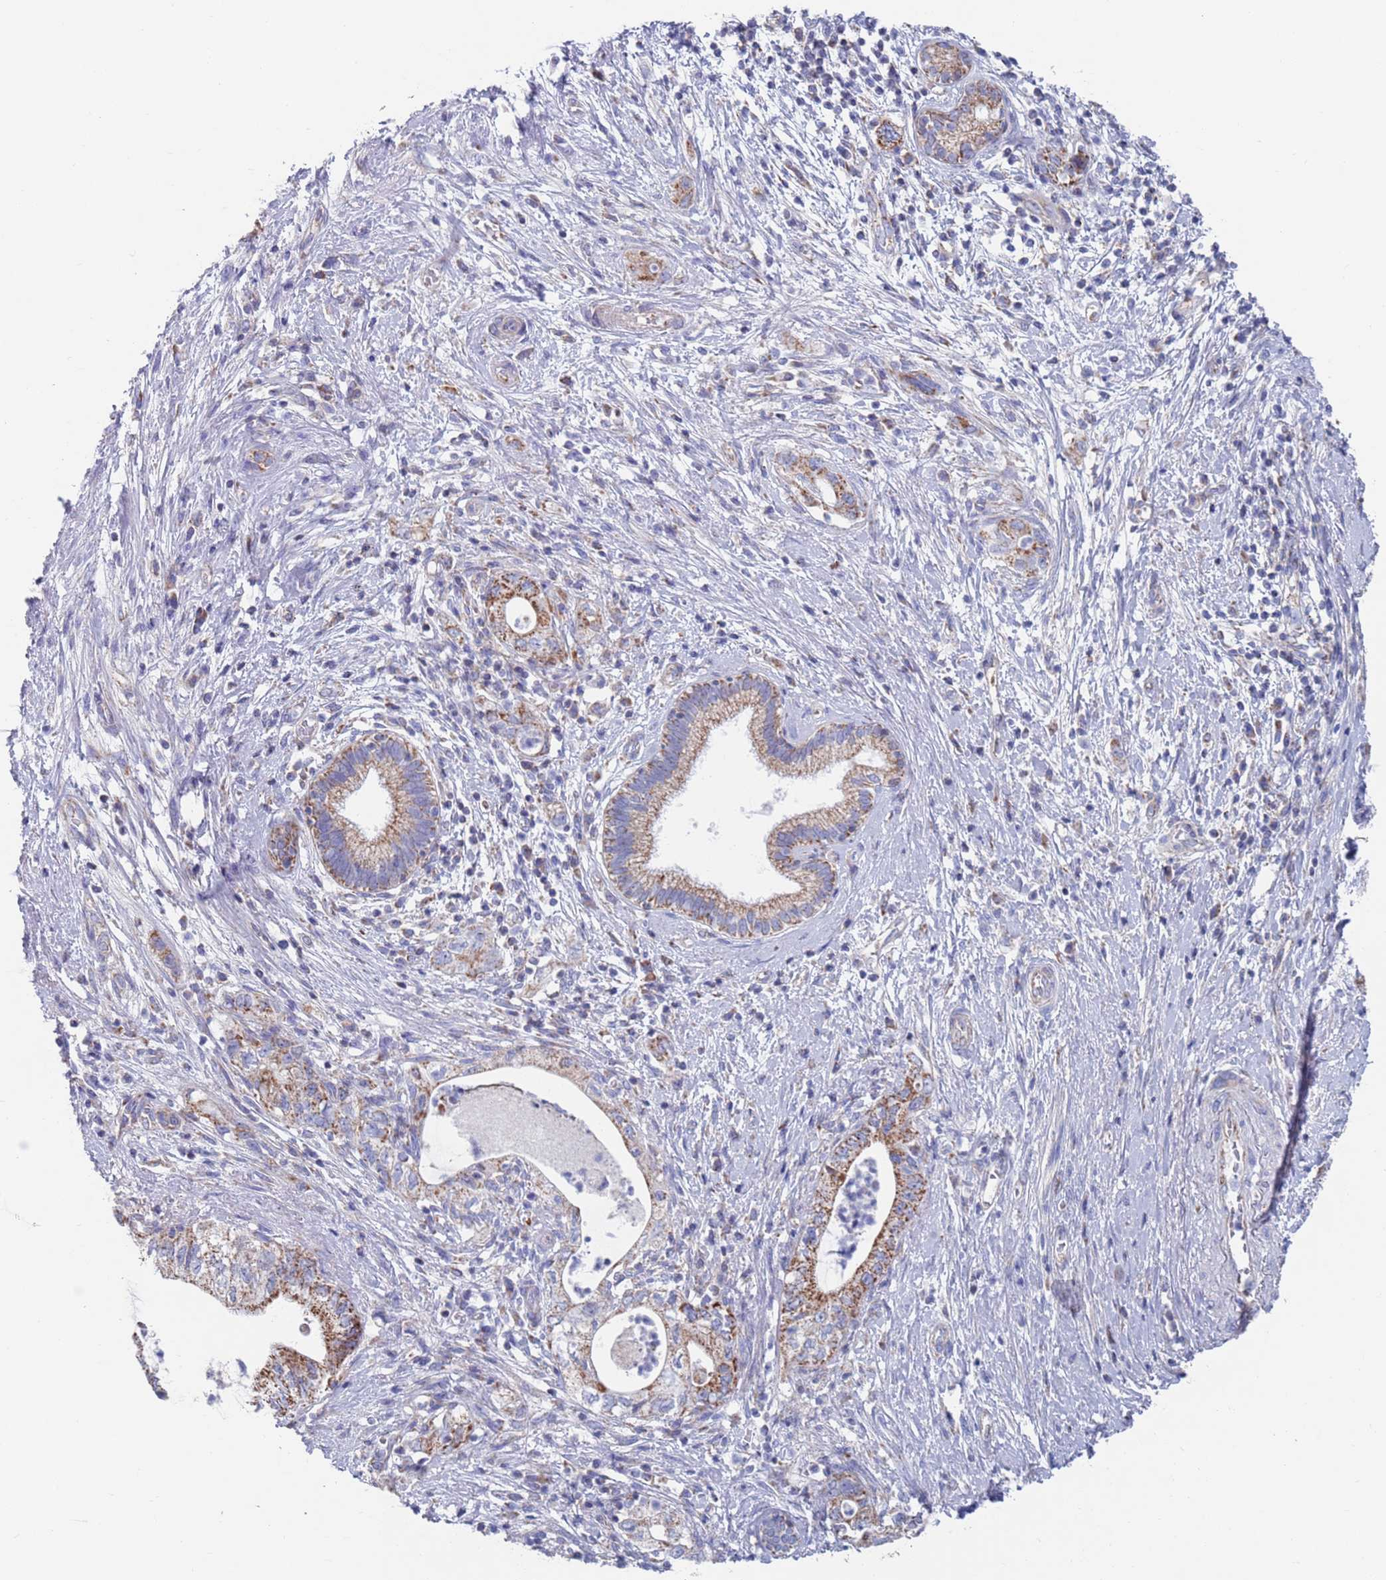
{"staining": {"intensity": "moderate", "quantity": ">75%", "location": "cytoplasmic/membranous"}, "tissue": "pancreatic cancer", "cell_type": "Tumor cells", "image_type": "cancer", "snomed": [{"axis": "morphology", "description": "Adenocarcinoma, NOS"}, {"axis": "topography", "description": "Pancreas"}], "caption": "IHC photomicrograph of neoplastic tissue: human pancreatic cancer stained using IHC demonstrates medium levels of moderate protein expression localized specifically in the cytoplasmic/membranous of tumor cells, appearing as a cytoplasmic/membranous brown color.", "gene": "MRPL22", "patient": {"sex": "female", "age": 73}}